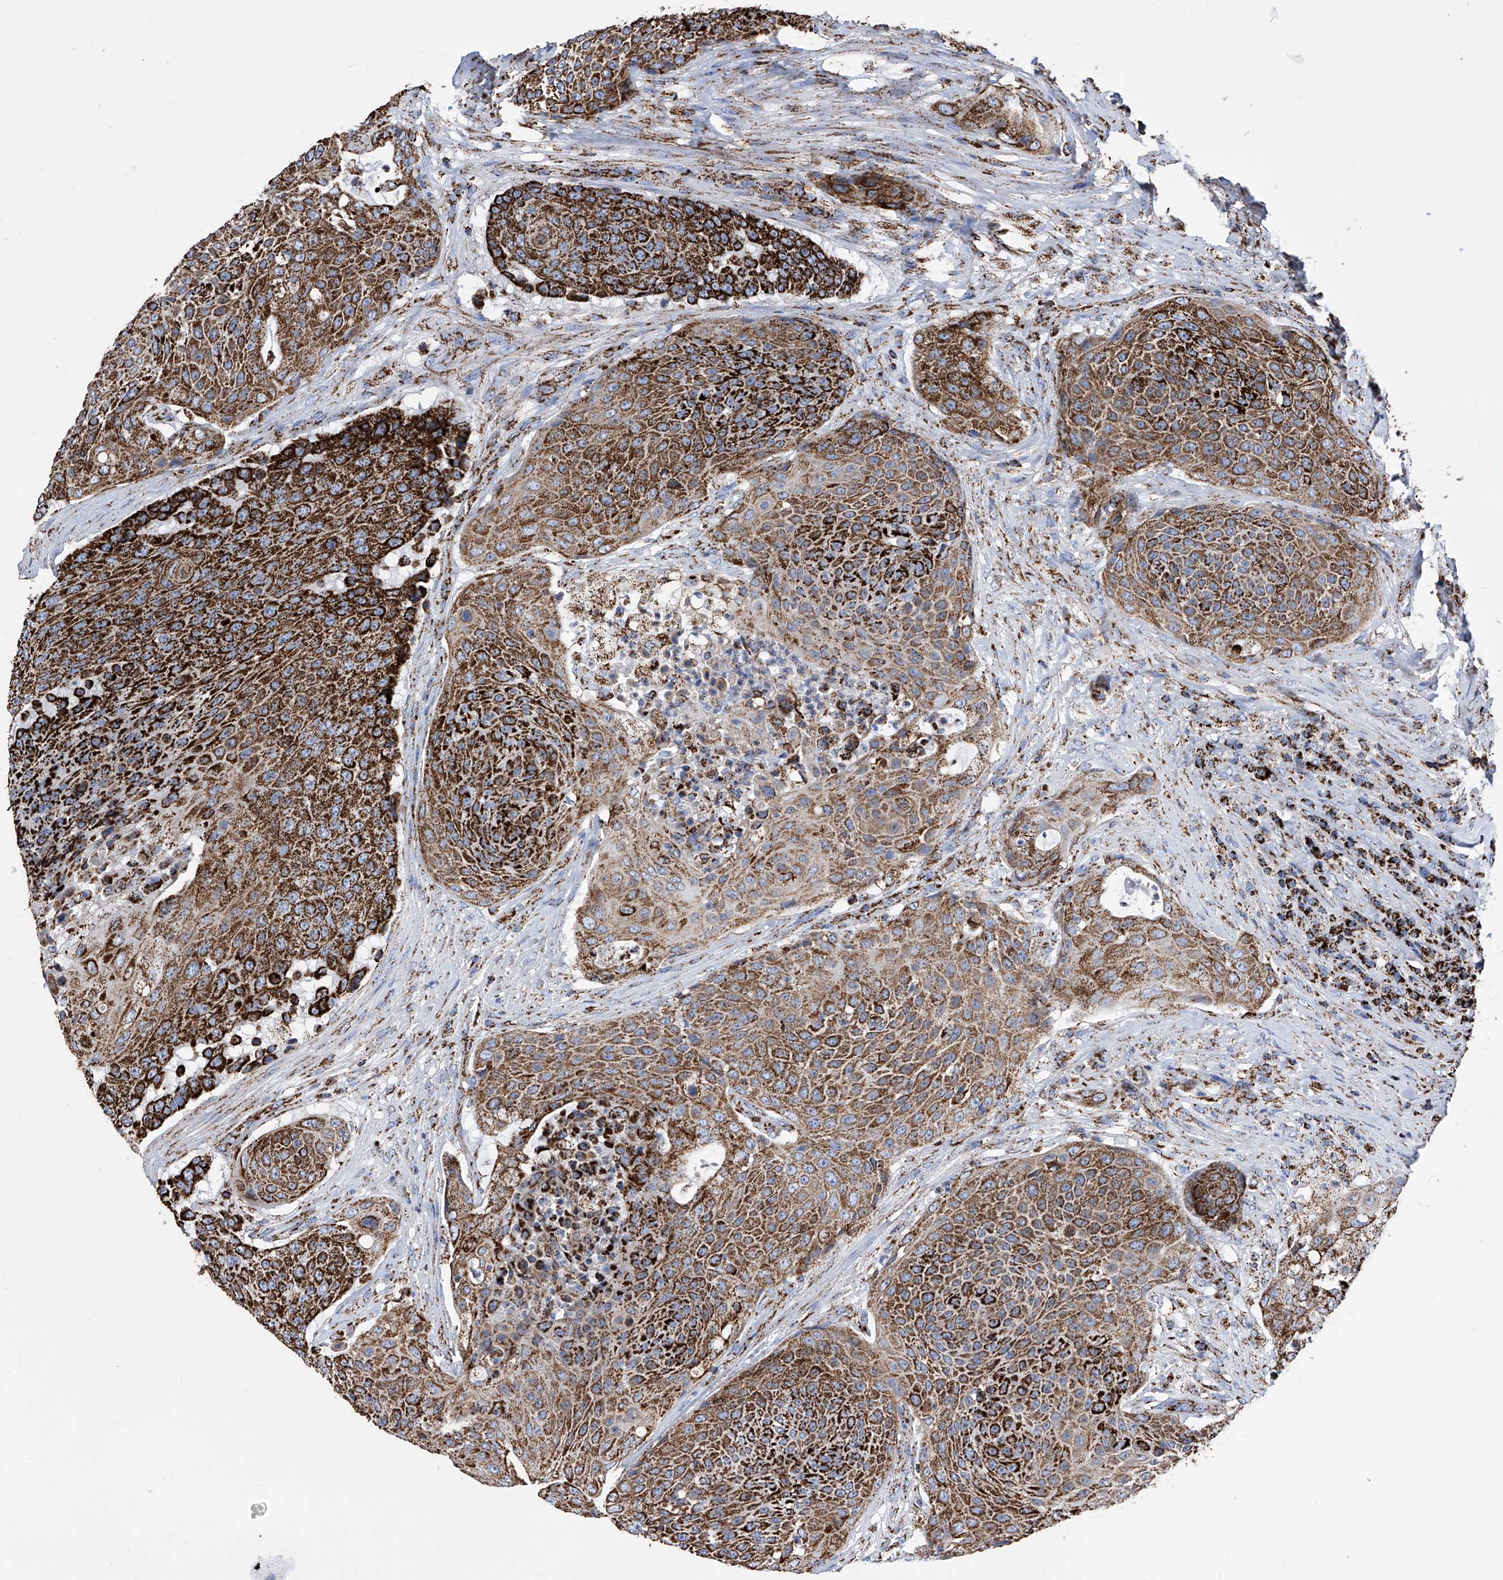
{"staining": {"intensity": "strong", "quantity": ">75%", "location": "cytoplasmic/membranous"}, "tissue": "urothelial cancer", "cell_type": "Tumor cells", "image_type": "cancer", "snomed": [{"axis": "morphology", "description": "Urothelial carcinoma, High grade"}, {"axis": "topography", "description": "Urinary bladder"}], "caption": "Strong cytoplasmic/membranous staining is seen in about >75% of tumor cells in urothelial cancer.", "gene": "ATP5PF", "patient": {"sex": "female", "age": 63}}